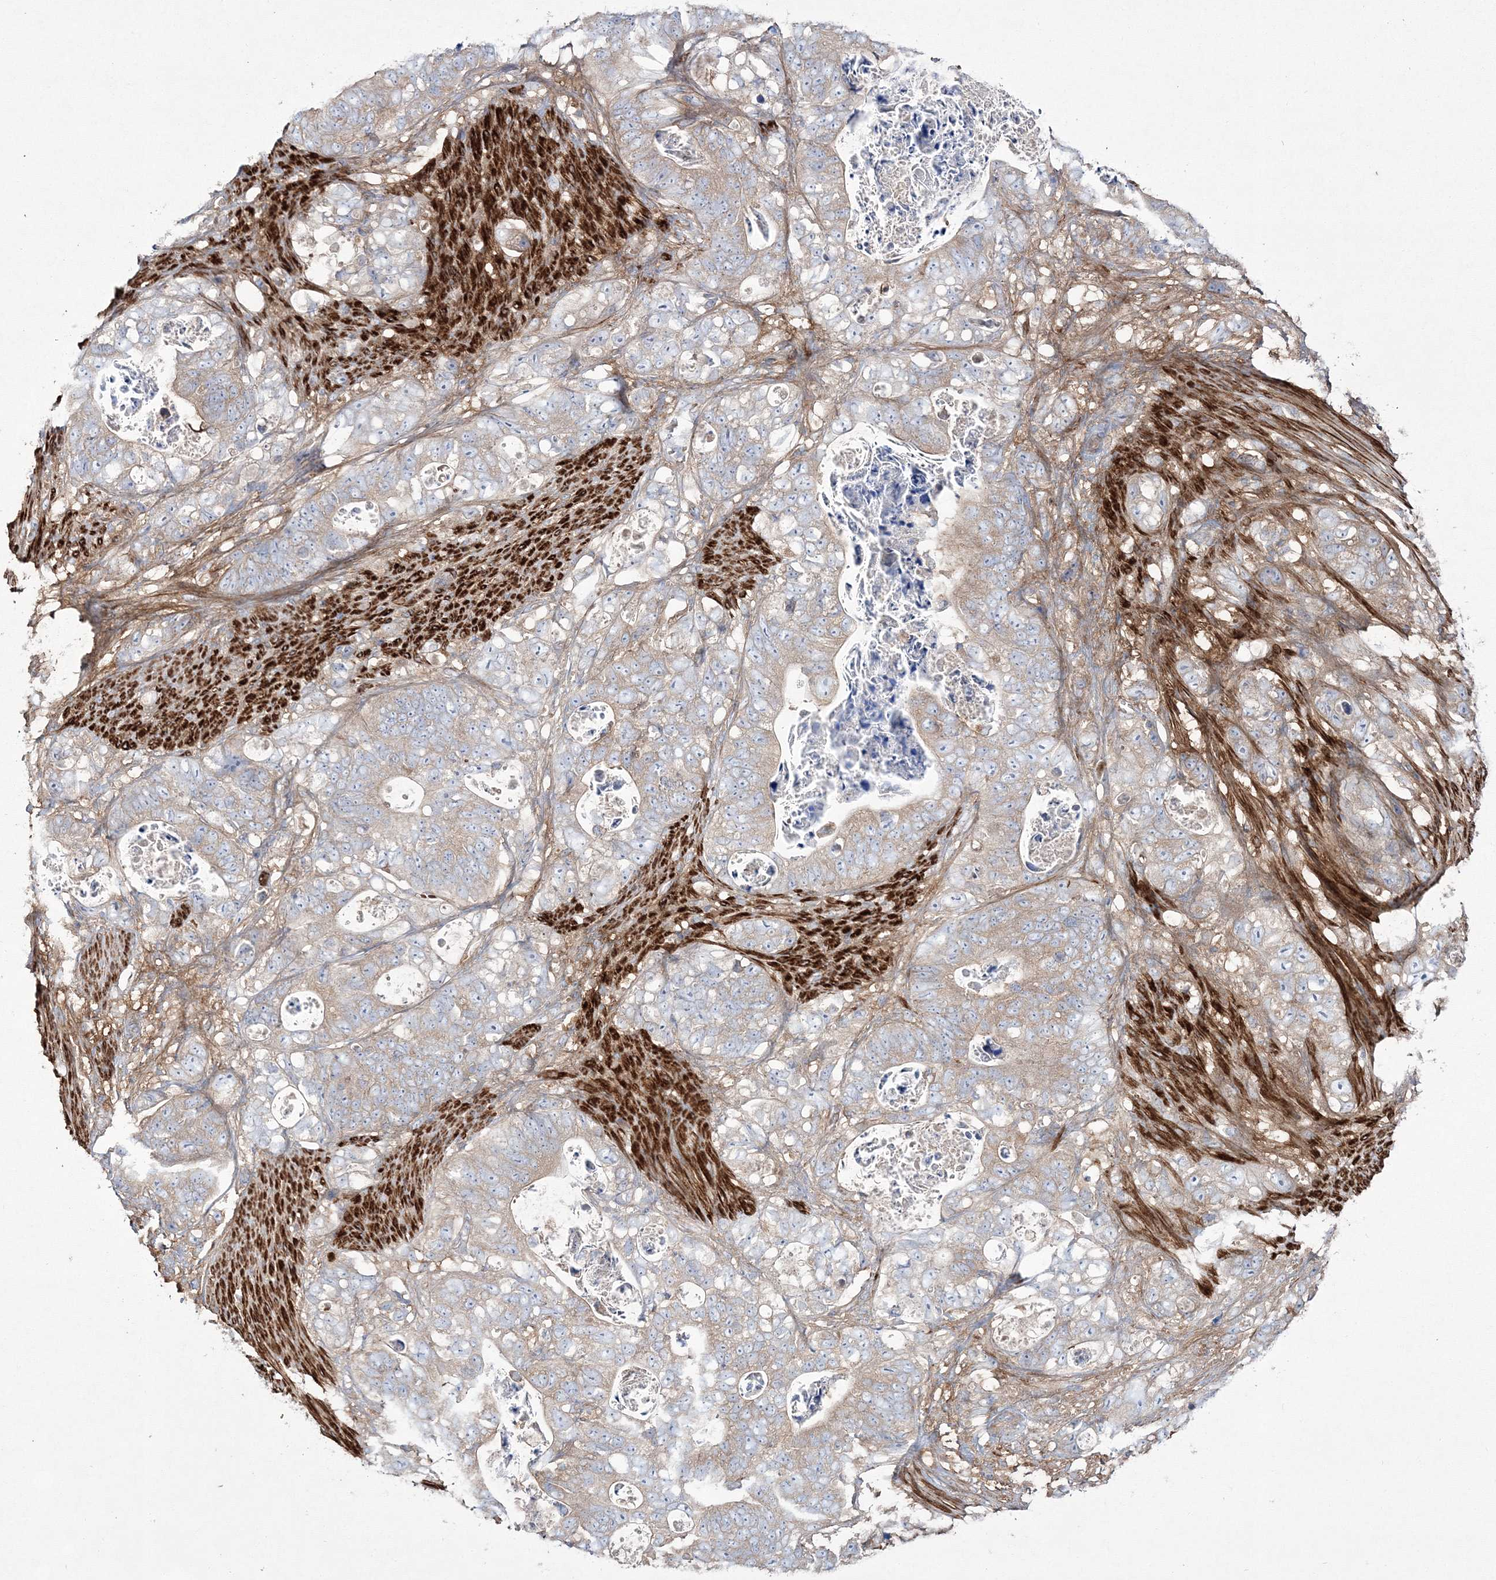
{"staining": {"intensity": "weak", "quantity": "25%-75%", "location": "cytoplasmic/membranous"}, "tissue": "stomach cancer", "cell_type": "Tumor cells", "image_type": "cancer", "snomed": [{"axis": "morphology", "description": "Normal tissue, NOS"}, {"axis": "morphology", "description": "Adenocarcinoma, NOS"}, {"axis": "topography", "description": "Stomach"}], "caption": "Protein analysis of adenocarcinoma (stomach) tissue exhibits weak cytoplasmic/membranous staining in approximately 25%-75% of tumor cells.", "gene": "ZSWIM6", "patient": {"sex": "female", "age": 89}}